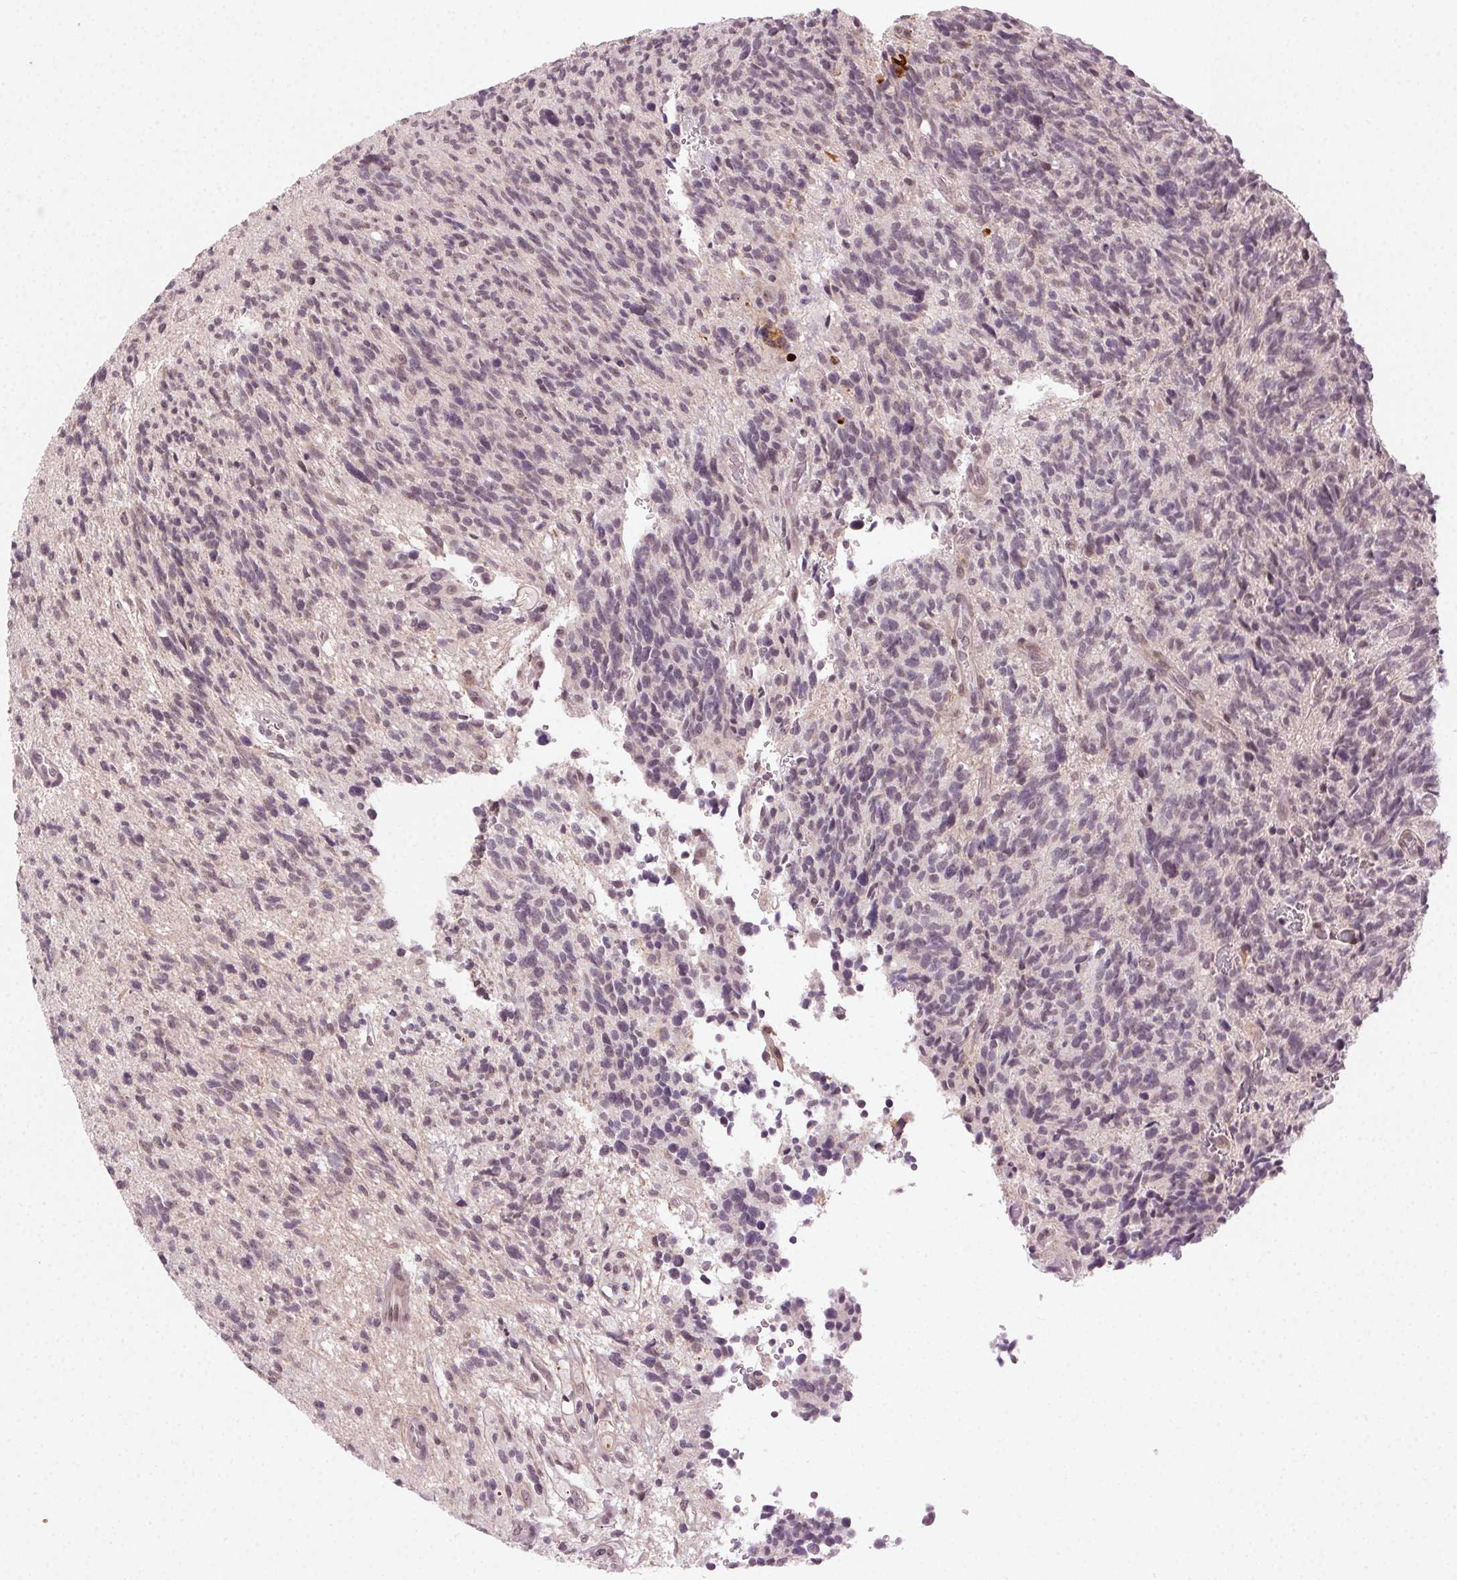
{"staining": {"intensity": "negative", "quantity": "none", "location": "none"}, "tissue": "glioma", "cell_type": "Tumor cells", "image_type": "cancer", "snomed": [{"axis": "morphology", "description": "Glioma, malignant, High grade"}, {"axis": "topography", "description": "Brain"}], "caption": "Protein analysis of malignant glioma (high-grade) demonstrates no significant expression in tumor cells.", "gene": "TUB", "patient": {"sex": "male", "age": 29}}